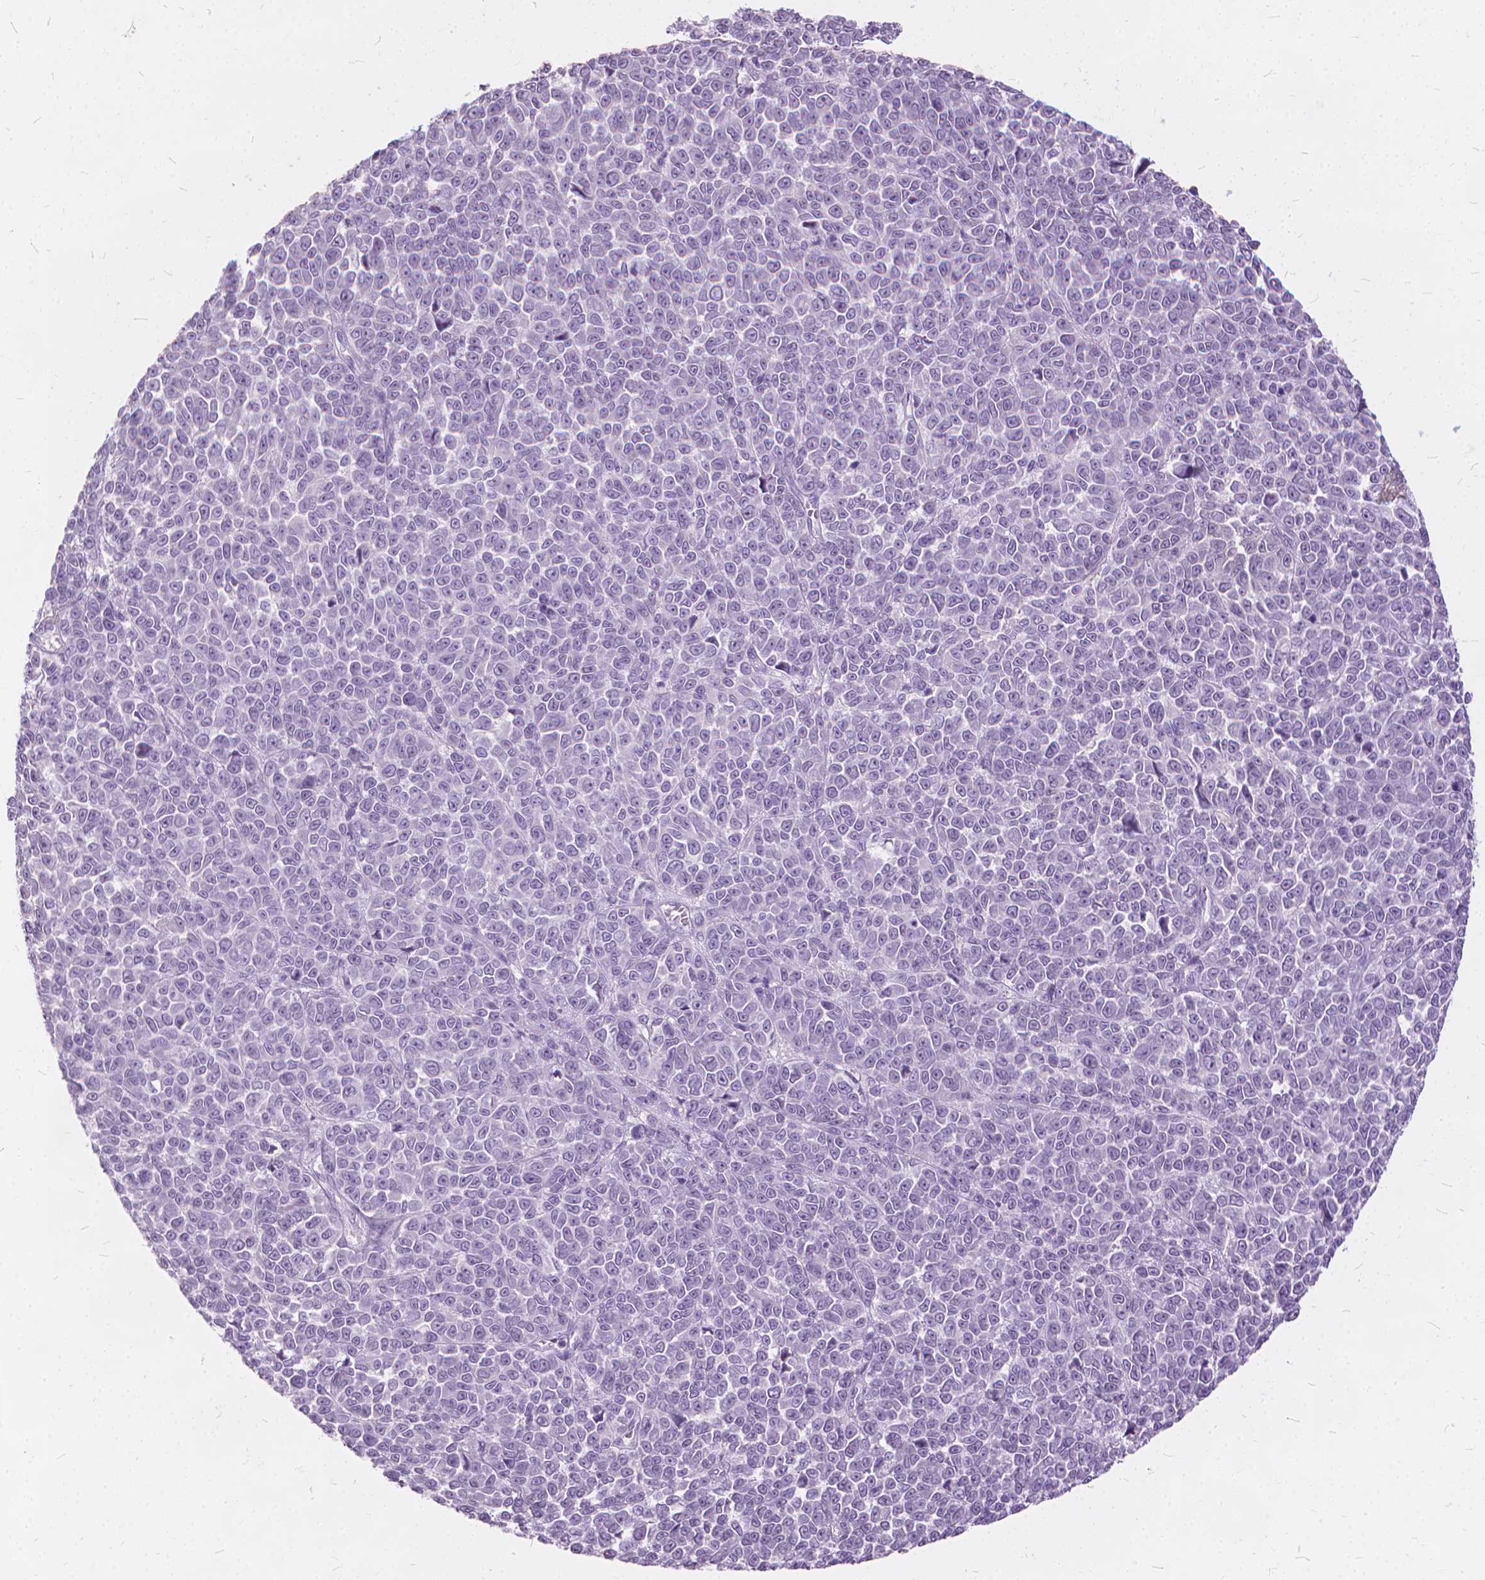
{"staining": {"intensity": "negative", "quantity": "none", "location": "none"}, "tissue": "melanoma", "cell_type": "Tumor cells", "image_type": "cancer", "snomed": [{"axis": "morphology", "description": "Malignant melanoma, NOS"}, {"axis": "topography", "description": "Skin"}], "caption": "This is a histopathology image of immunohistochemistry staining of malignant melanoma, which shows no staining in tumor cells.", "gene": "DNM1", "patient": {"sex": "female", "age": 95}}